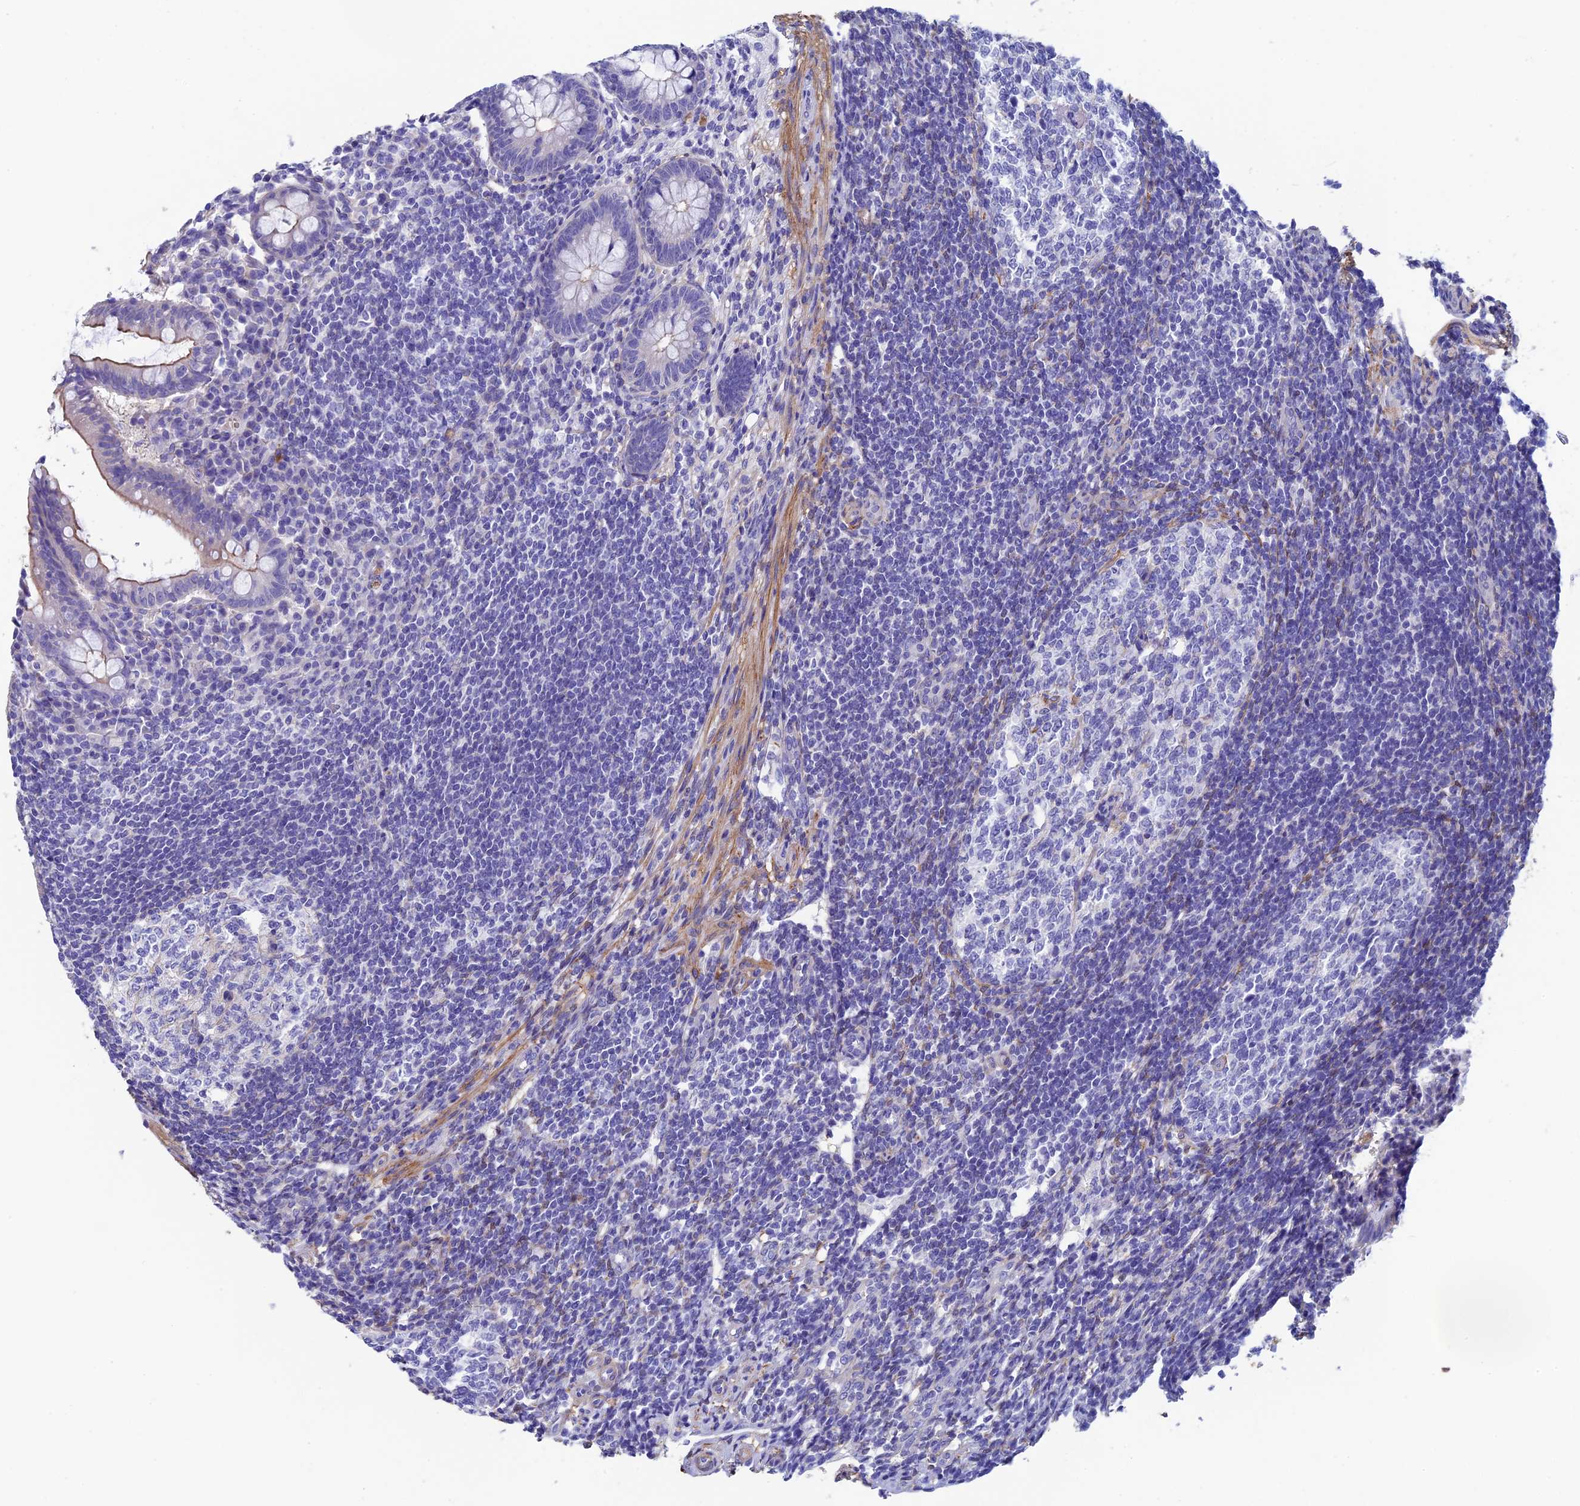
{"staining": {"intensity": "negative", "quantity": "none", "location": "none"}, "tissue": "appendix", "cell_type": "Glandular cells", "image_type": "normal", "snomed": [{"axis": "morphology", "description": "Normal tissue, NOS"}, {"axis": "topography", "description": "Appendix"}], "caption": "Appendix stained for a protein using immunohistochemistry (IHC) demonstrates no expression glandular cells.", "gene": "ADH7", "patient": {"sex": "female", "age": 33}}